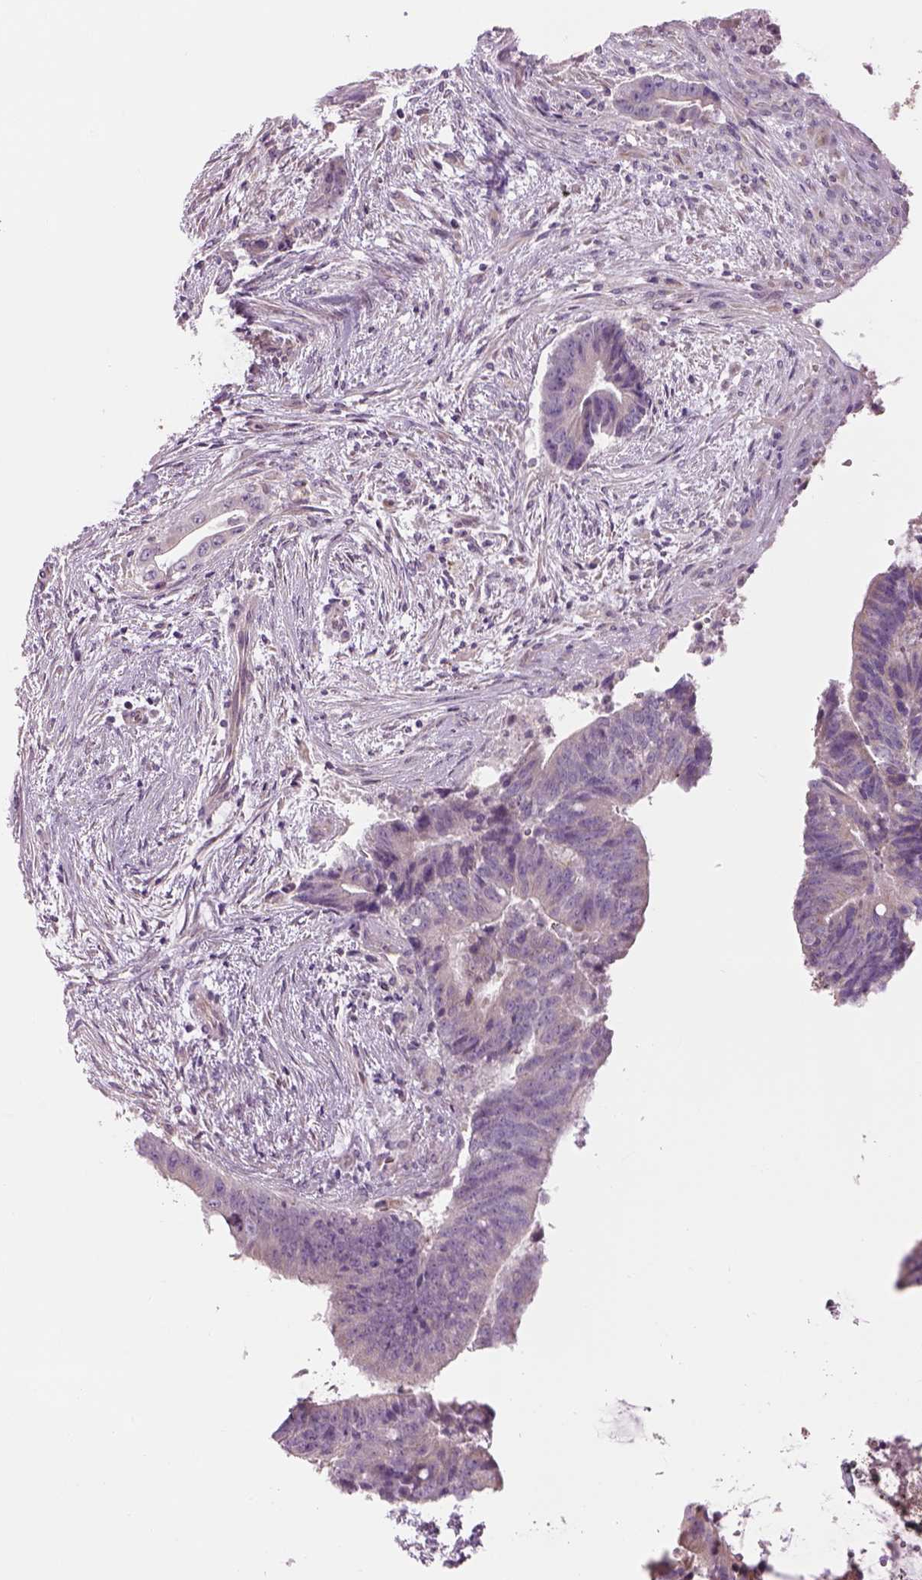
{"staining": {"intensity": "weak", "quantity": "<25%", "location": "cytoplasmic/membranous"}, "tissue": "colorectal cancer", "cell_type": "Tumor cells", "image_type": "cancer", "snomed": [{"axis": "morphology", "description": "Adenocarcinoma, NOS"}, {"axis": "topography", "description": "Colon"}], "caption": "Immunohistochemistry (IHC) image of adenocarcinoma (colorectal) stained for a protein (brown), which shows no staining in tumor cells. Brightfield microscopy of immunohistochemistry (IHC) stained with DAB (3,3'-diaminobenzidine) (brown) and hematoxylin (blue), captured at high magnification.", "gene": "IFT52", "patient": {"sex": "female", "age": 43}}